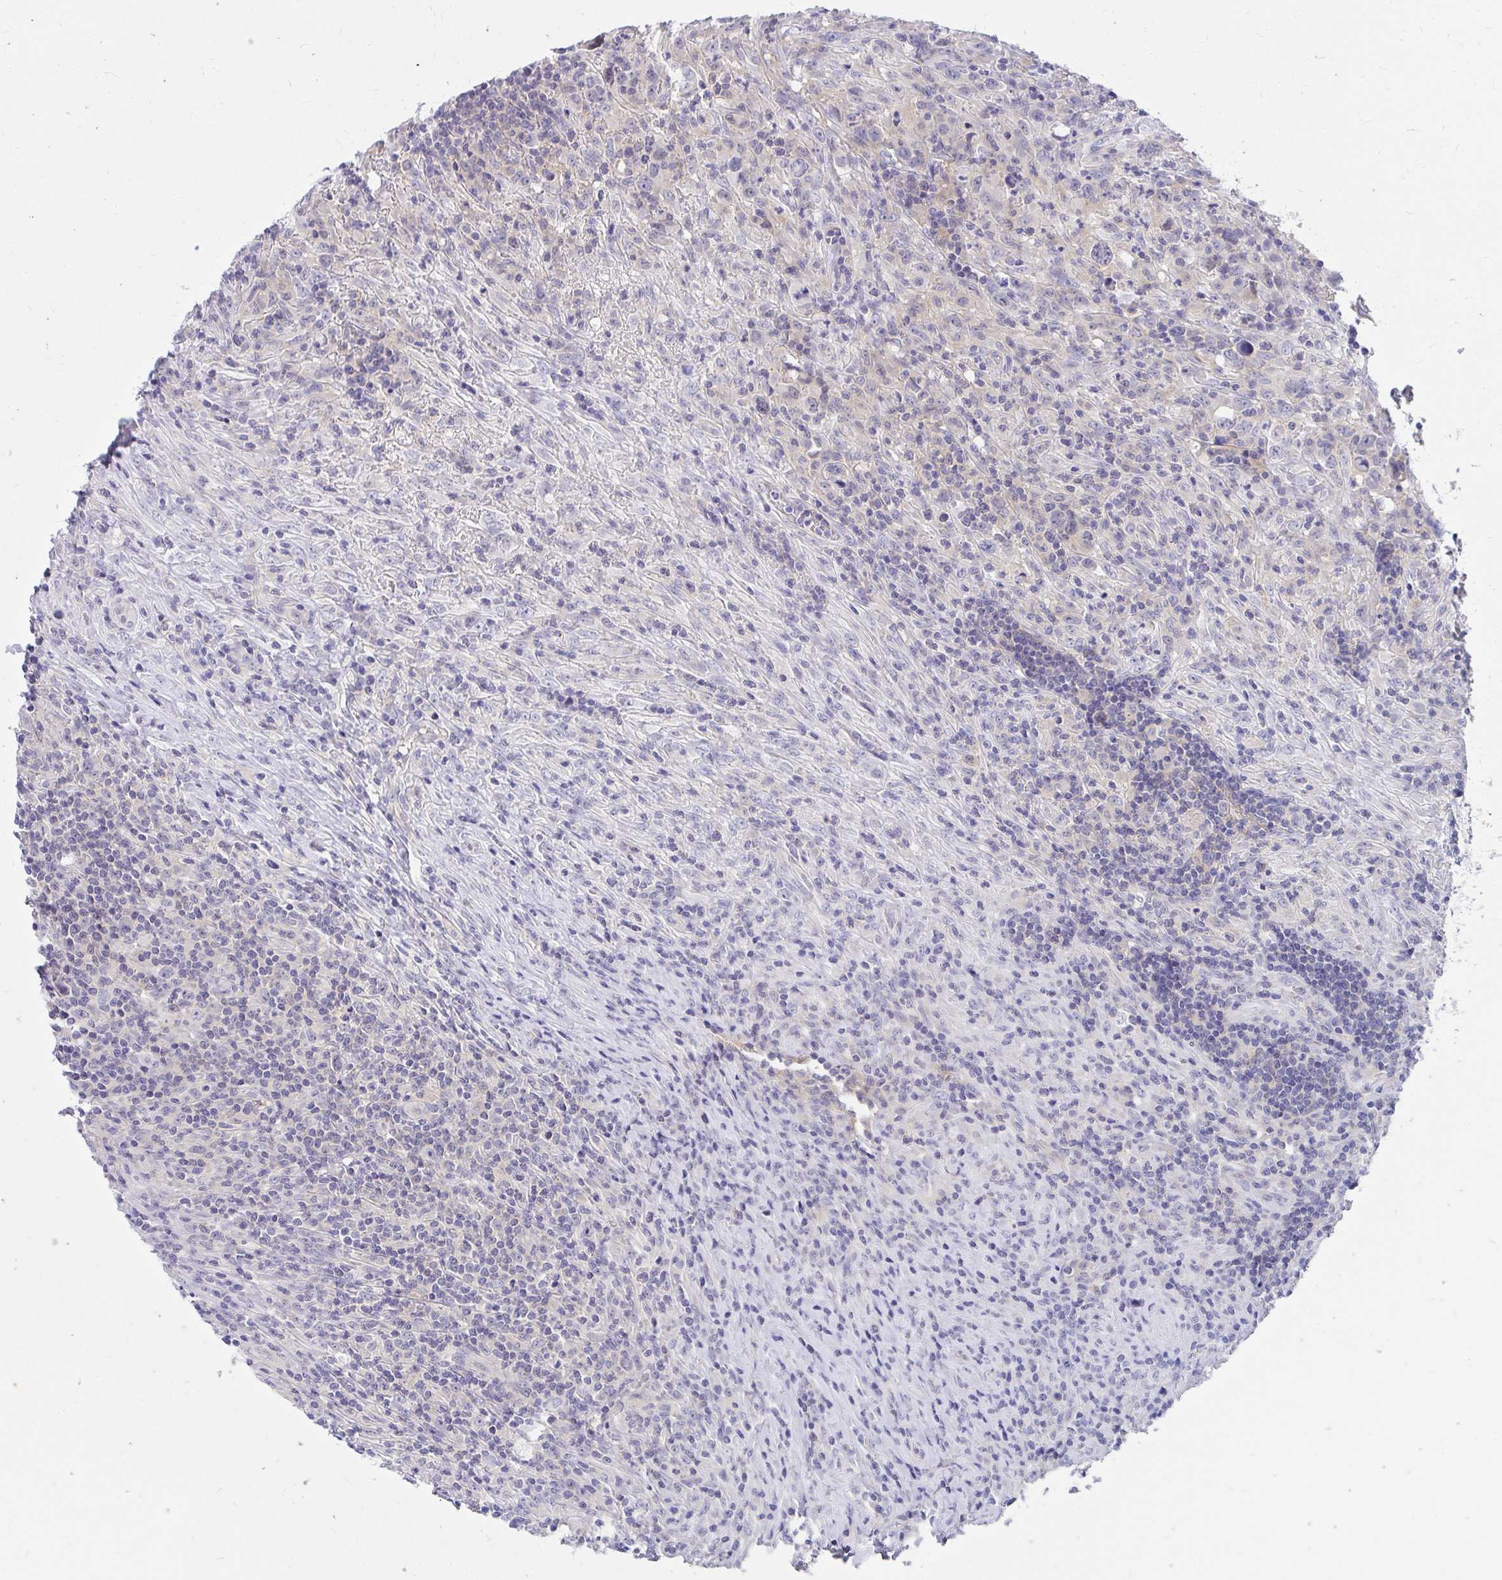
{"staining": {"intensity": "negative", "quantity": "none", "location": "none"}, "tissue": "lymphoma", "cell_type": "Tumor cells", "image_type": "cancer", "snomed": [{"axis": "morphology", "description": "Hodgkin's disease, NOS"}, {"axis": "topography", "description": "Lymph node"}], "caption": "A histopathology image of human lymphoma is negative for staining in tumor cells.", "gene": "C19orf81", "patient": {"sex": "female", "age": 18}}